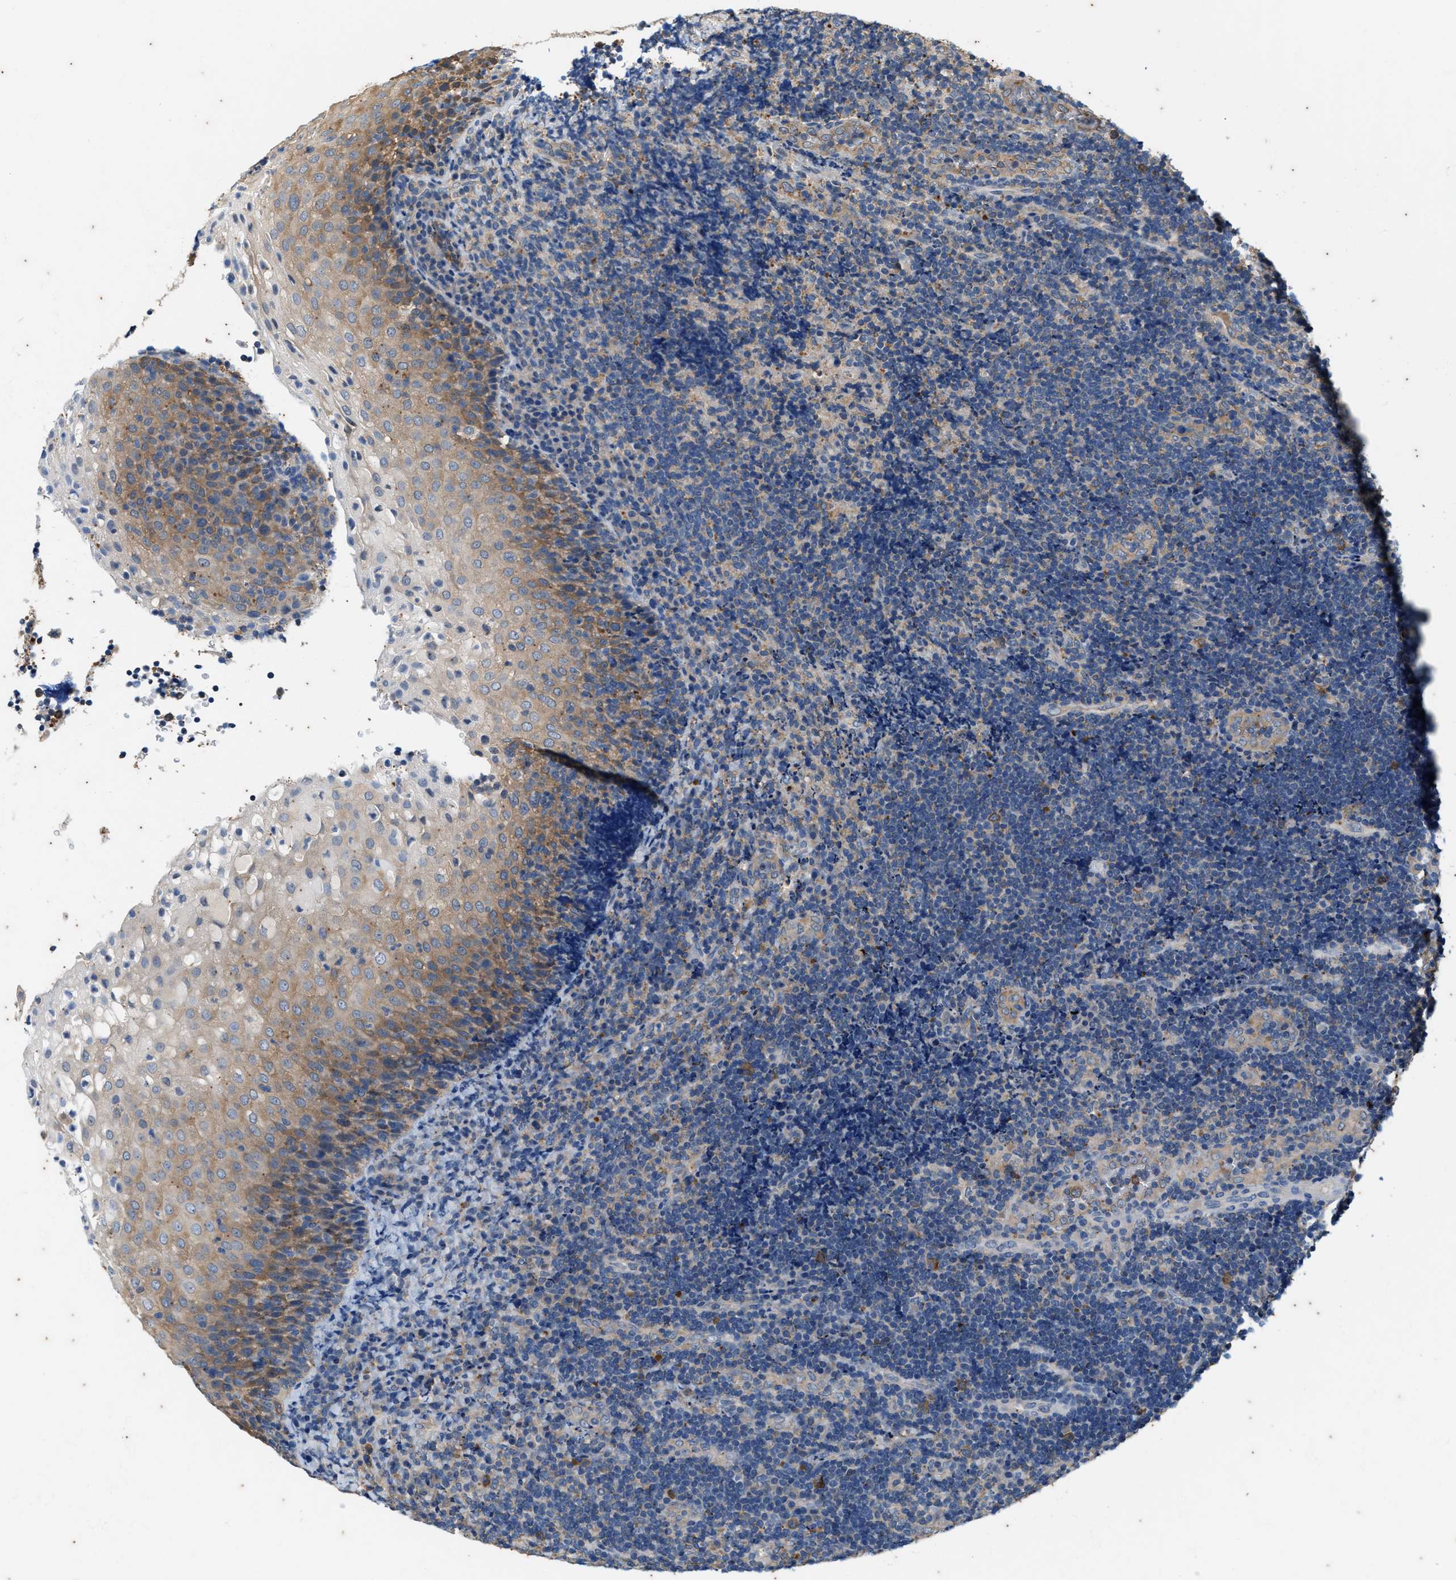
{"staining": {"intensity": "moderate", "quantity": "<25%", "location": "cytoplasmic/membranous"}, "tissue": "lymphoma", "cell_type": "Tumor cells", "image_type": "cancer", "snomed": [{"axis": "morphology", "description": "Malignant lymphoma, non-Hodgkin's type, High grade"}, {"axis": "topography", "description": "Tonsil"}], "caption": "Immunohistochemical staining of human lymphoma displays moderate cytoplasmic/membranous protein staining in approximately <25% of tumor cells. Using DAB (3,3'-diaminobenzidine) (brown) and hematoxylin (blue) stains, captured at high magnification using brightfield microscopy.", "gene": "COX19", "patient": {"sex": "female", "age": 36}}